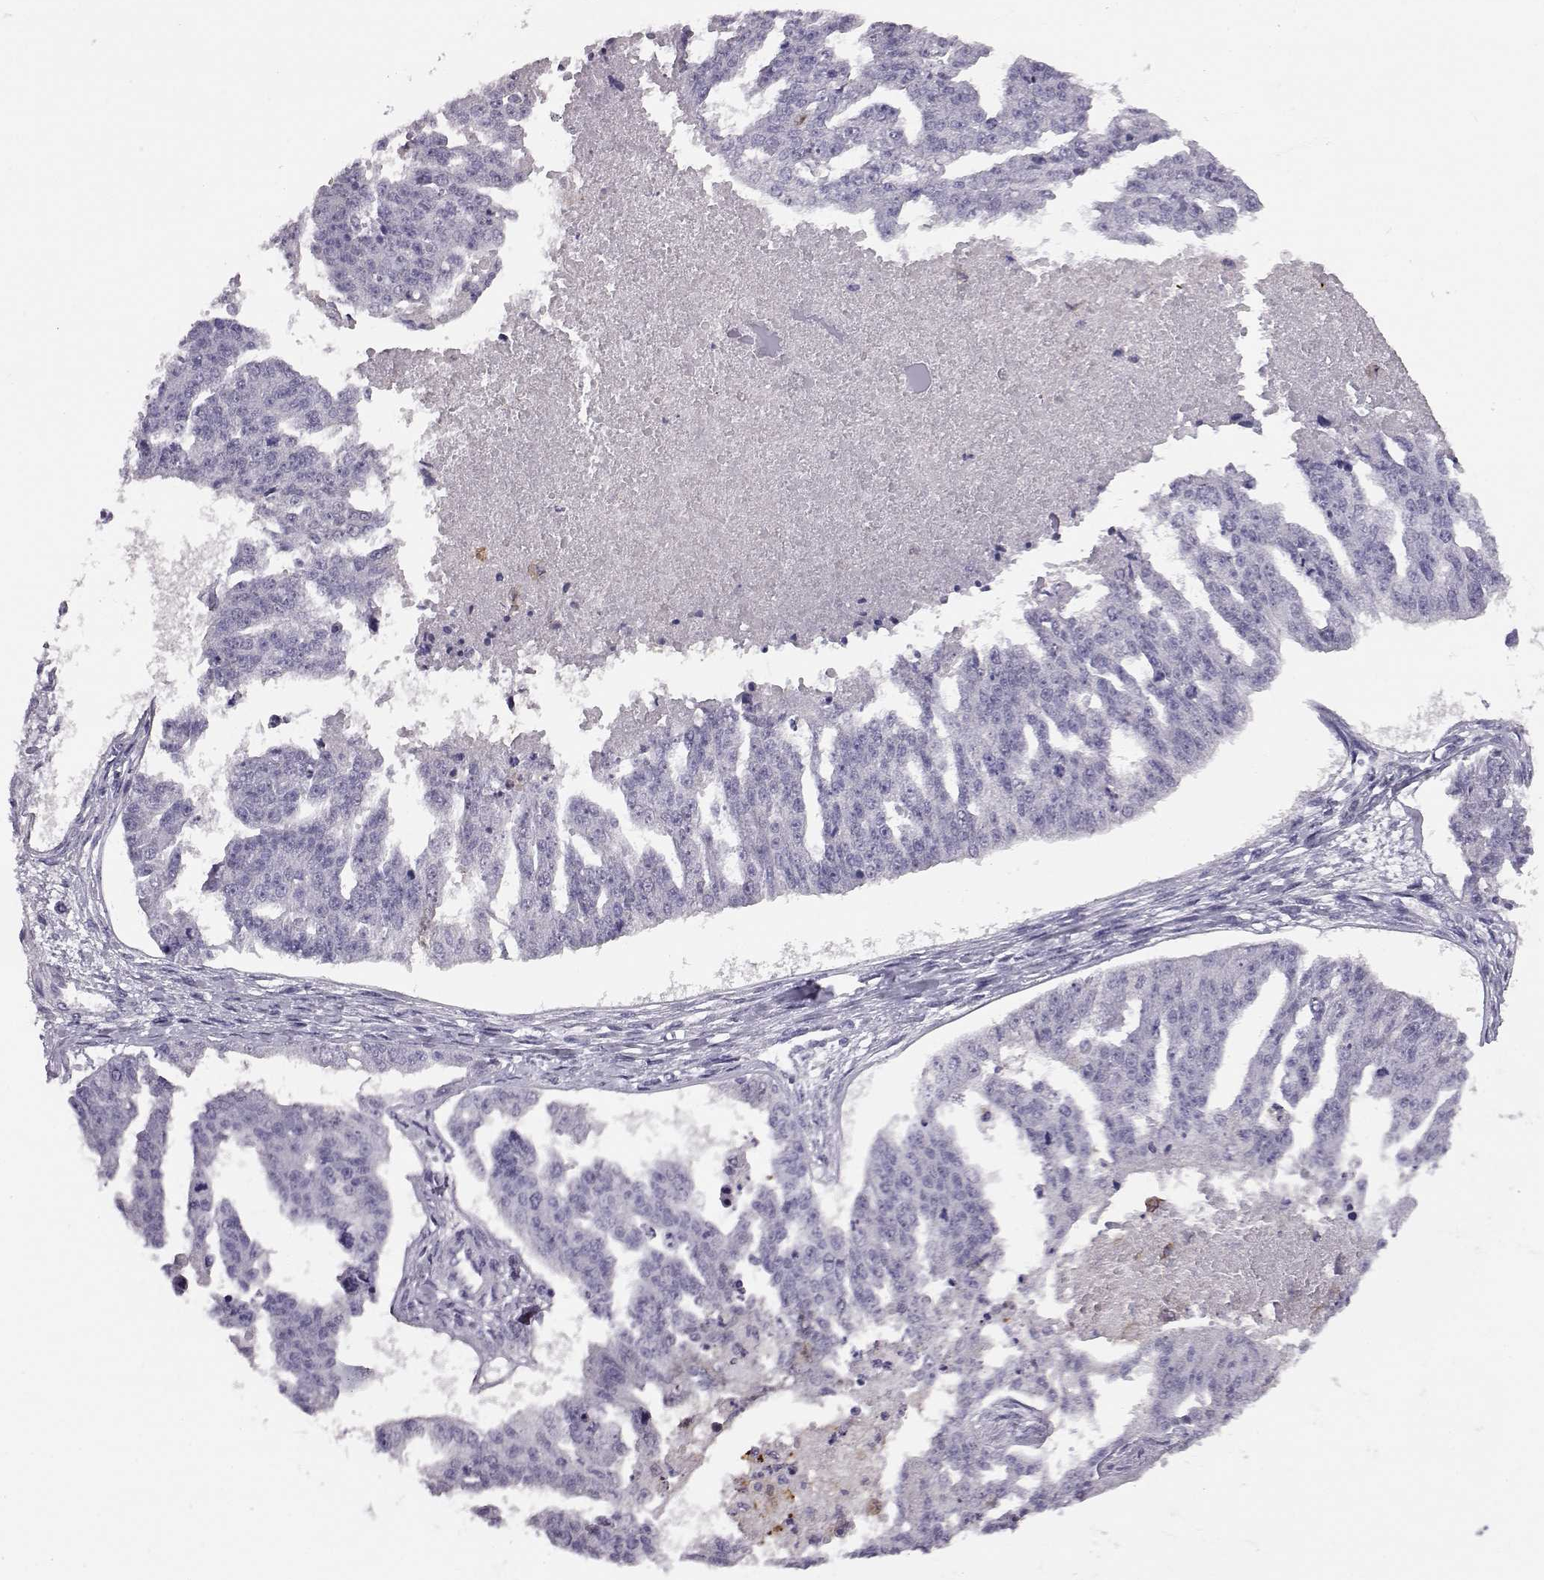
{"staining": {"intensity": "negative", "quantity": "none", "location": "none"}, "tissue": "ovarian cancer", "cell_type": "Tumor cells", "image_type": "cancer", "snomed": [{"axis": "morphology", "description": "Cystadenocarcinoma, serous, NOS"}, {"axis": "topography", "description": "Ovary"}], "caption": "This photomicrograph is of ovarian cancer (serous cystadenocarcinoma) stained with immunohistochemistry (IHC) to label a protein in brown with the nuclei are counter-stained blue. There is no positivity in tumor cells.", "gene": "ADGRG5", "patient": {"sex": "female", "age": 58}}